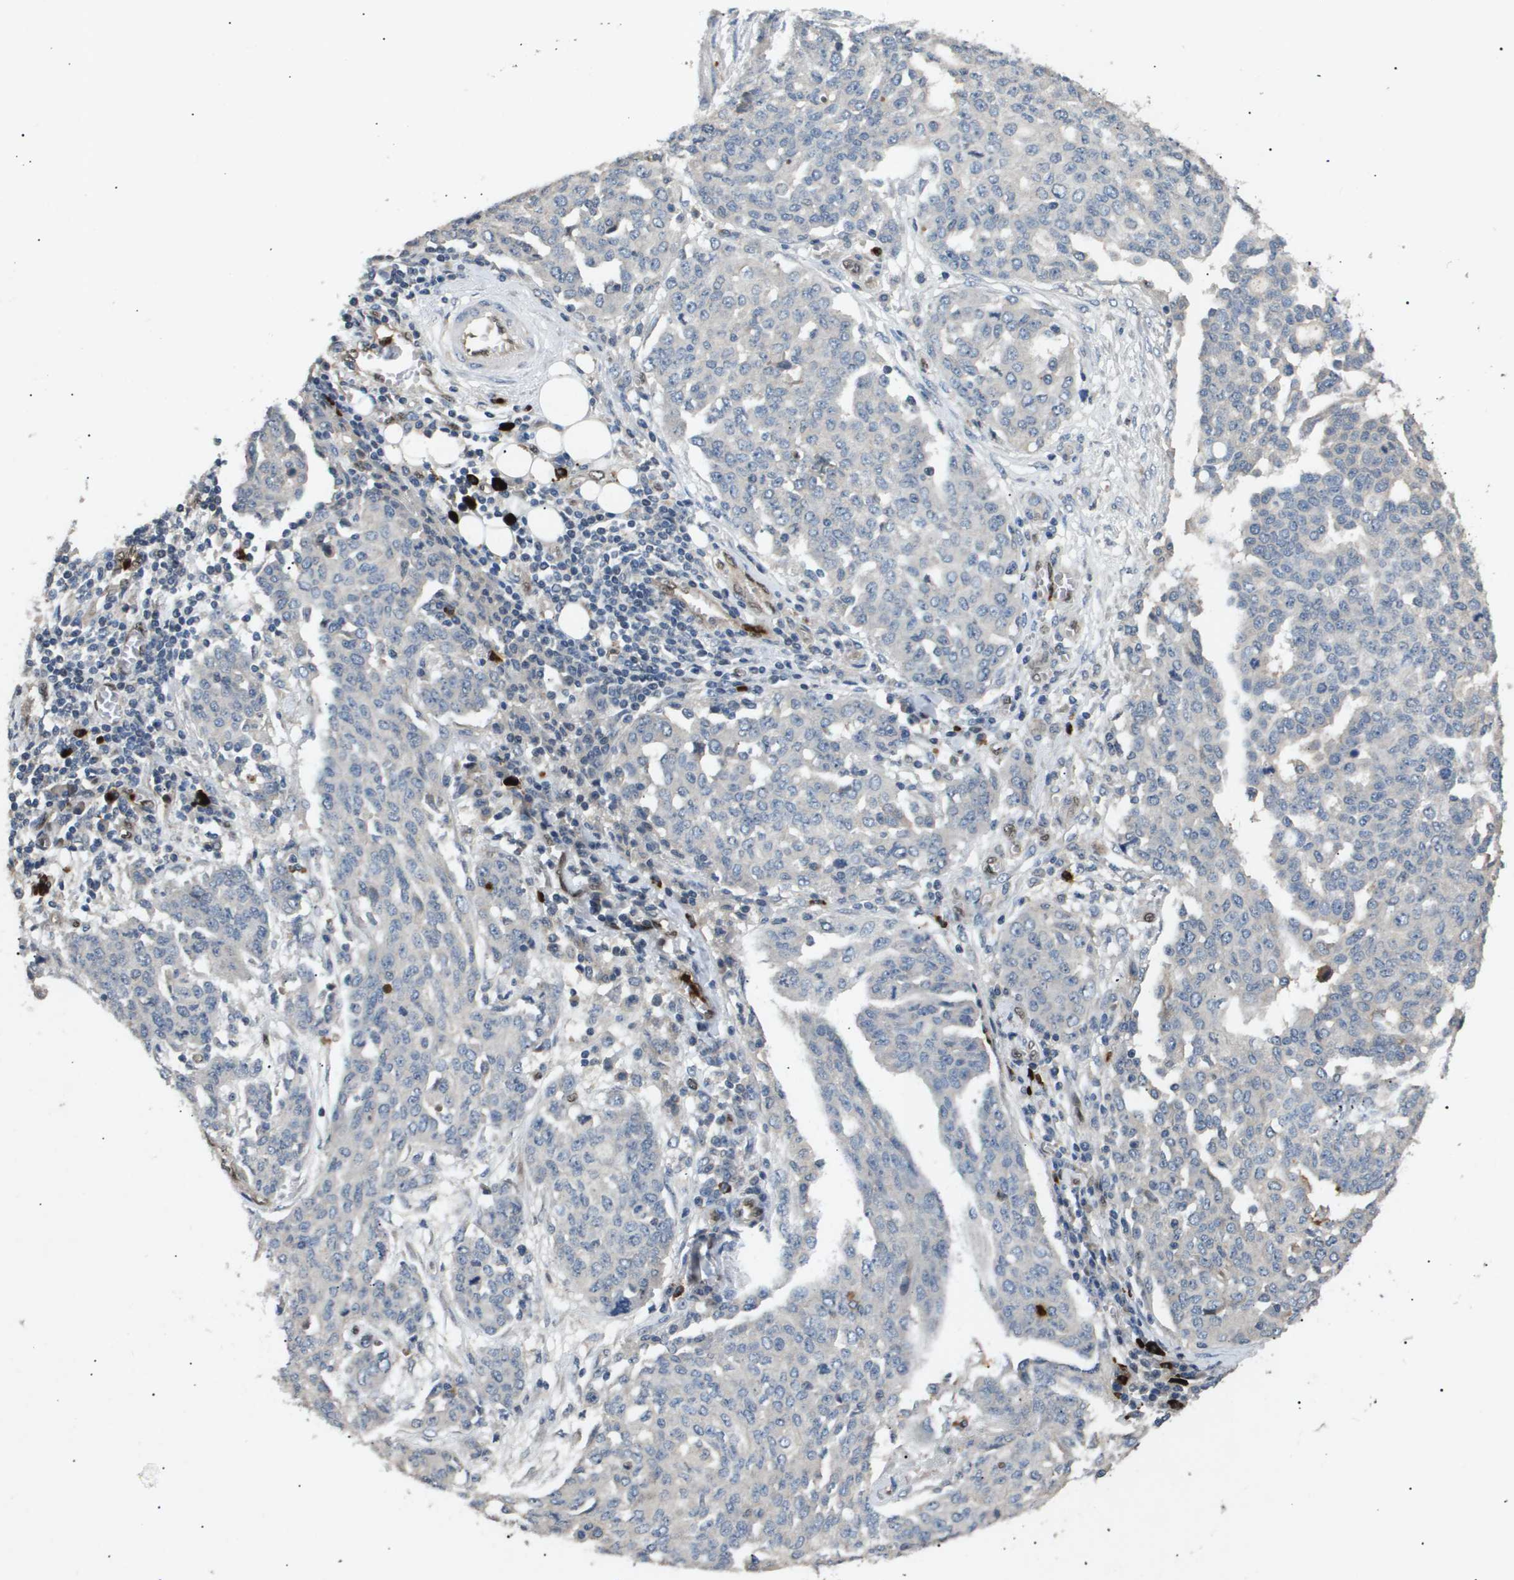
{"staining": {"intensity": "negative", "quantity": "none", "location": "none"}, "tissue": "ovarian cancer", "cell_type": "Tumor cells", "image_type": "cancer", "snomed": [{"axis": "morphology", "description": "Cystadenocarcinoma, serous, NOS"}, {"axis": "topography", "description": "Soft tissue"}, {"axis": "topography", "description": "Ovary"}], "caption": "This histopathology image is of serous cystadenocarcinoma (ovarian) stained with IHC to label a protein in brown with the nuclei are counter-stained blue. There is no positivity in tumor cells. The staining was performed using DAB to visualize the protein expression in brown, while the nuclei were stained in blue with hematoxylin (Magnification: 20x).", "gene": "ERG", "patient": {"sex": "female", "age": 57}}